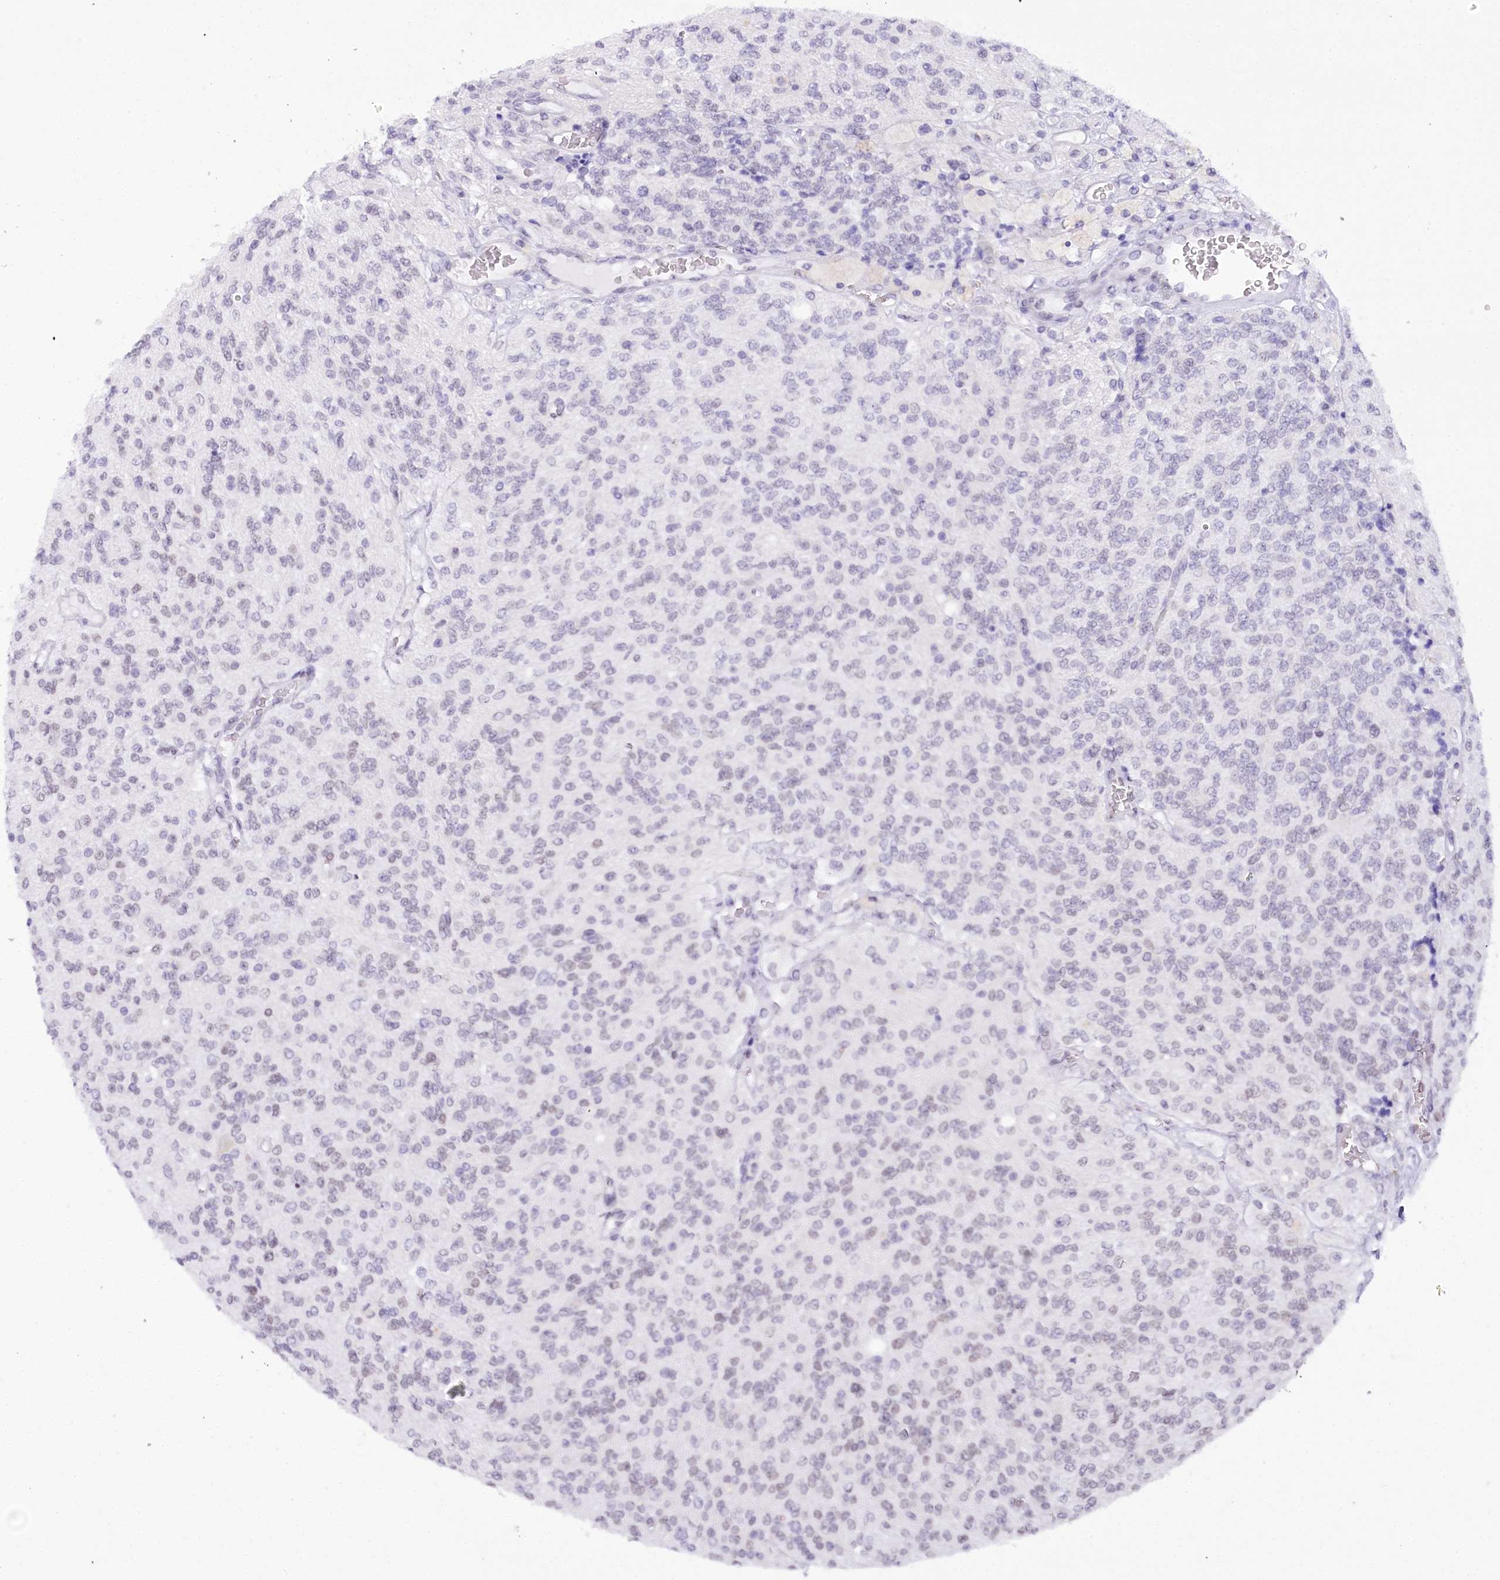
{"staining": {"intensity": "negative", "quantity": "none", "location": "none"}, "tissue": "glioma", "cell_type": "Tumor cells", "image_type": "cancer", "snomed": [{"axis": "morphology", "description": "Glioma, malignant, High grade"}, {"axis": "topography", "description": "Brain"}], "caption": "Immunohistochemistry (IHC) photomicrograph of glioma stained for a protein (brown), which demonstrates no positivity in tumor cells.", "gene": "HNRNPA0", "patient": {"sex": "male", "age": 34}}